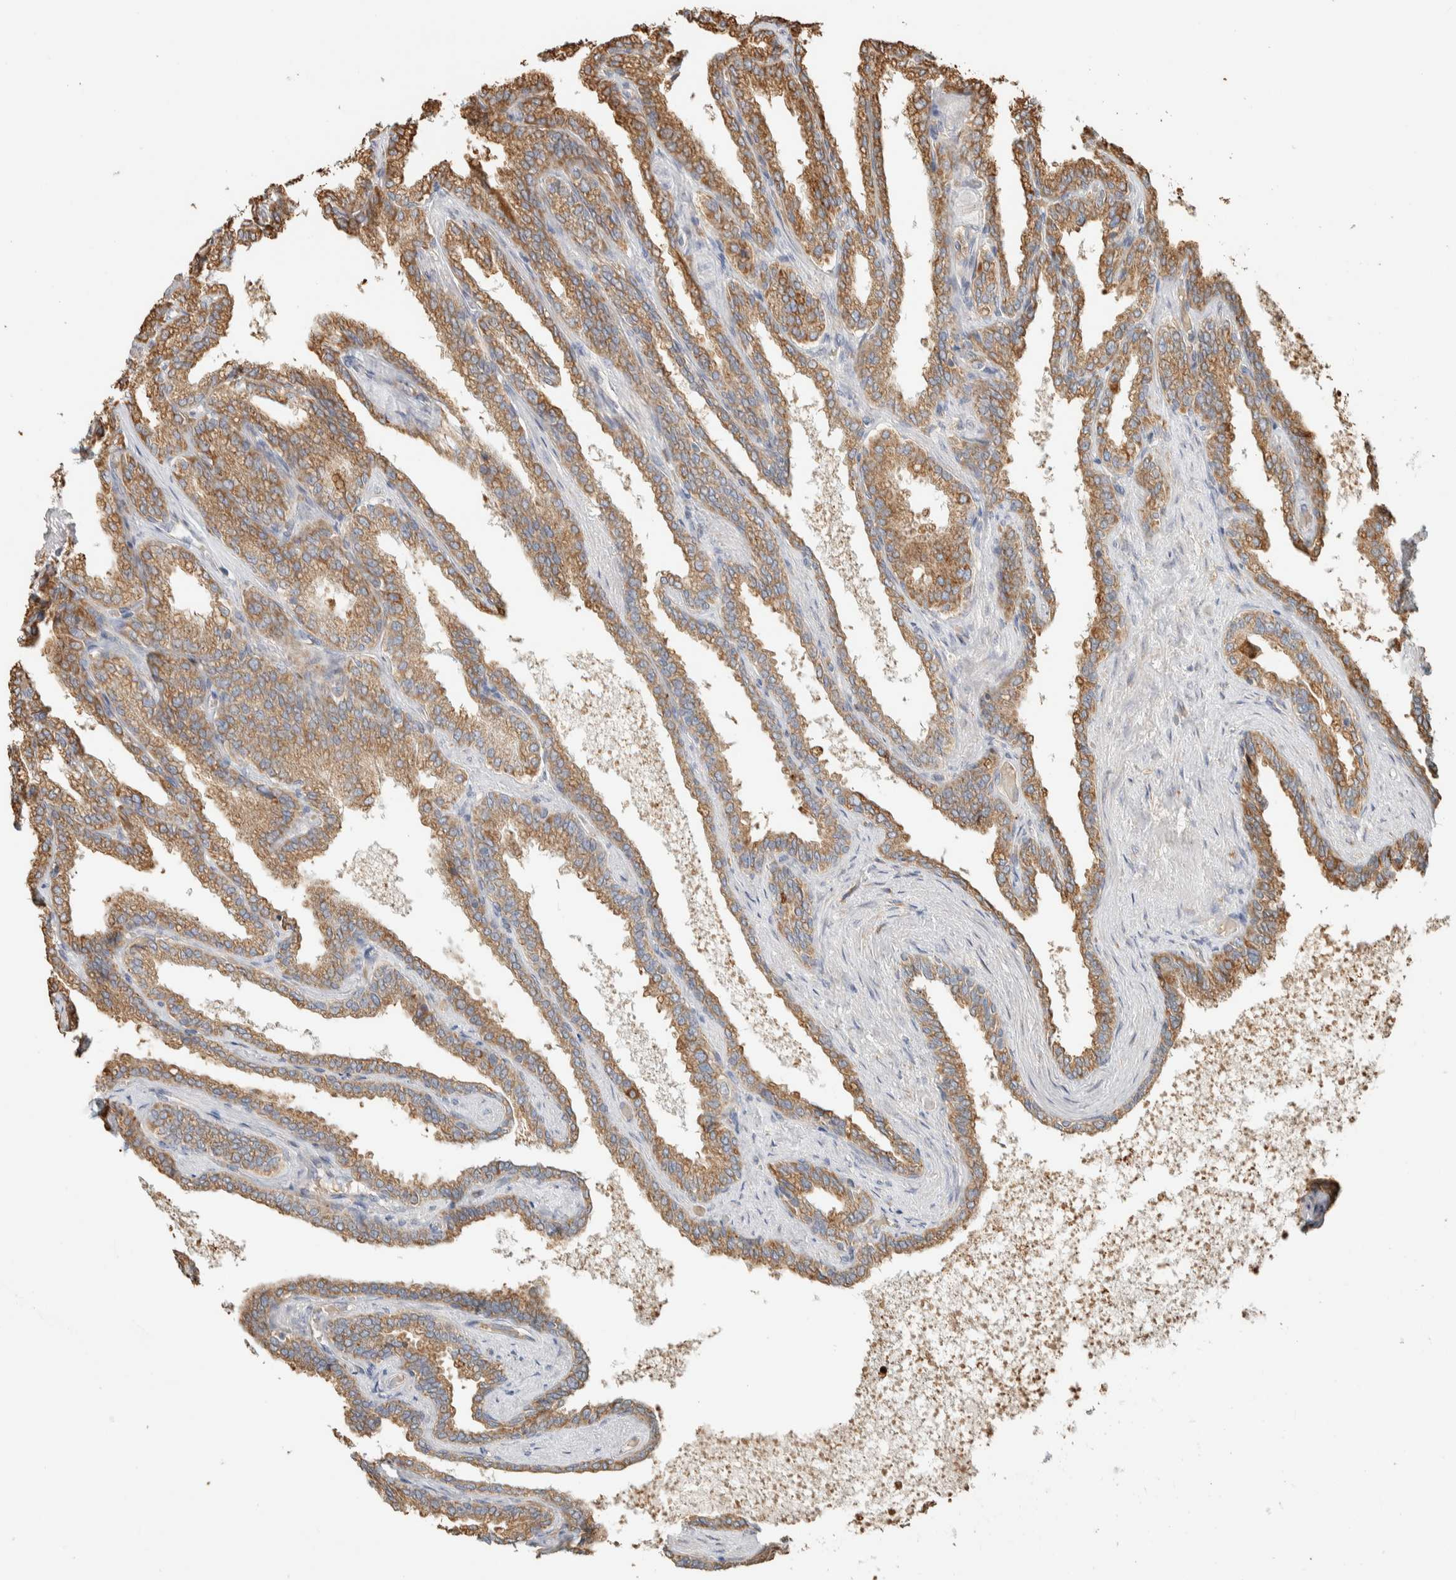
{"staining": {"intensity": "moderate", "quantity": ">75%", "location": "cytoplasmic/membranous"}, "tissue": "seminal vesicle", "cell_type": "Glandular cells", "image_type": "normal", "snomed": [{"axis": "morphology", "description": "Normal tissue, NOS"}, {"axis": "topography", "description": "Seminal veicle"}], "caption": "Immunohistochemical staining of normal human seminal vesicle shows >75% levels of moderate cytoplasmic/membranous protein expression in approximately >75% of glandular cells. (Stains: DAB (3,3'-diaminobenzidine) in brown, nuclei in blue, Microscopy: brightfield microscopy at high magnification).", "gene": "RAB11FIP1", "patient": {"sex": "male", "age": 46}}